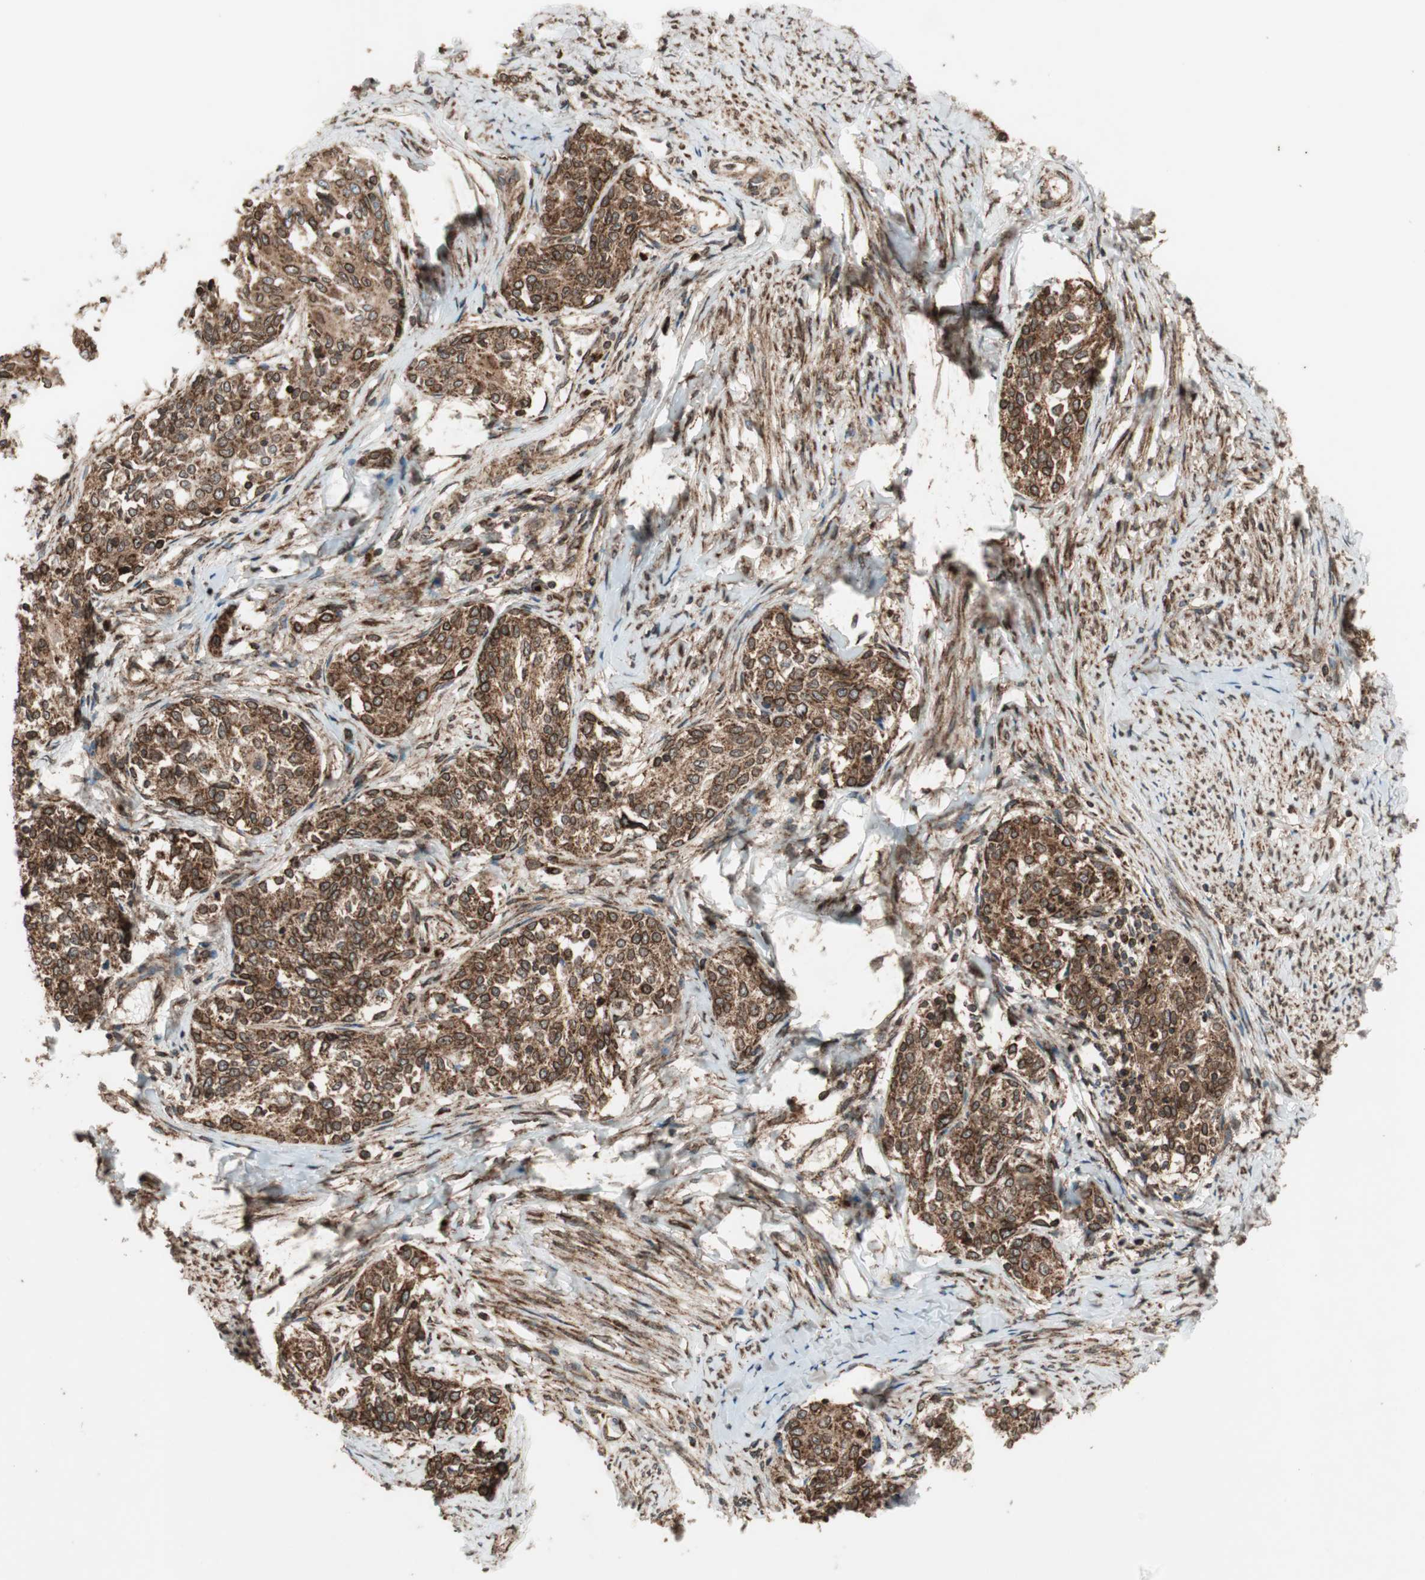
{"staining": {"intensity": "strong", "quantity": ">75%", "location": "cytoplasmic/membranous,nuclear"}, "tissue": "cervical cancer", "cell_type": "Tumor cells", "image_type": "cancer", "snomed": [{"axis": "morphology", "description": "Squamous cell carcinoma, NOS"}, {"axis": "morphology", "description": "Adenocarcinoma, NOS"}, {"axis": "topography", "description": "Cervix"}], "caption": "This is a micrograph of immunohistochemistry (IHC) staining of adenocarcinoma (cervical), which shows strong expression in the cytoplasmic/membranous and nuclear of tumor cells.", "gene": "NUP62", "patient": {"sex": "female", "age": 52}}